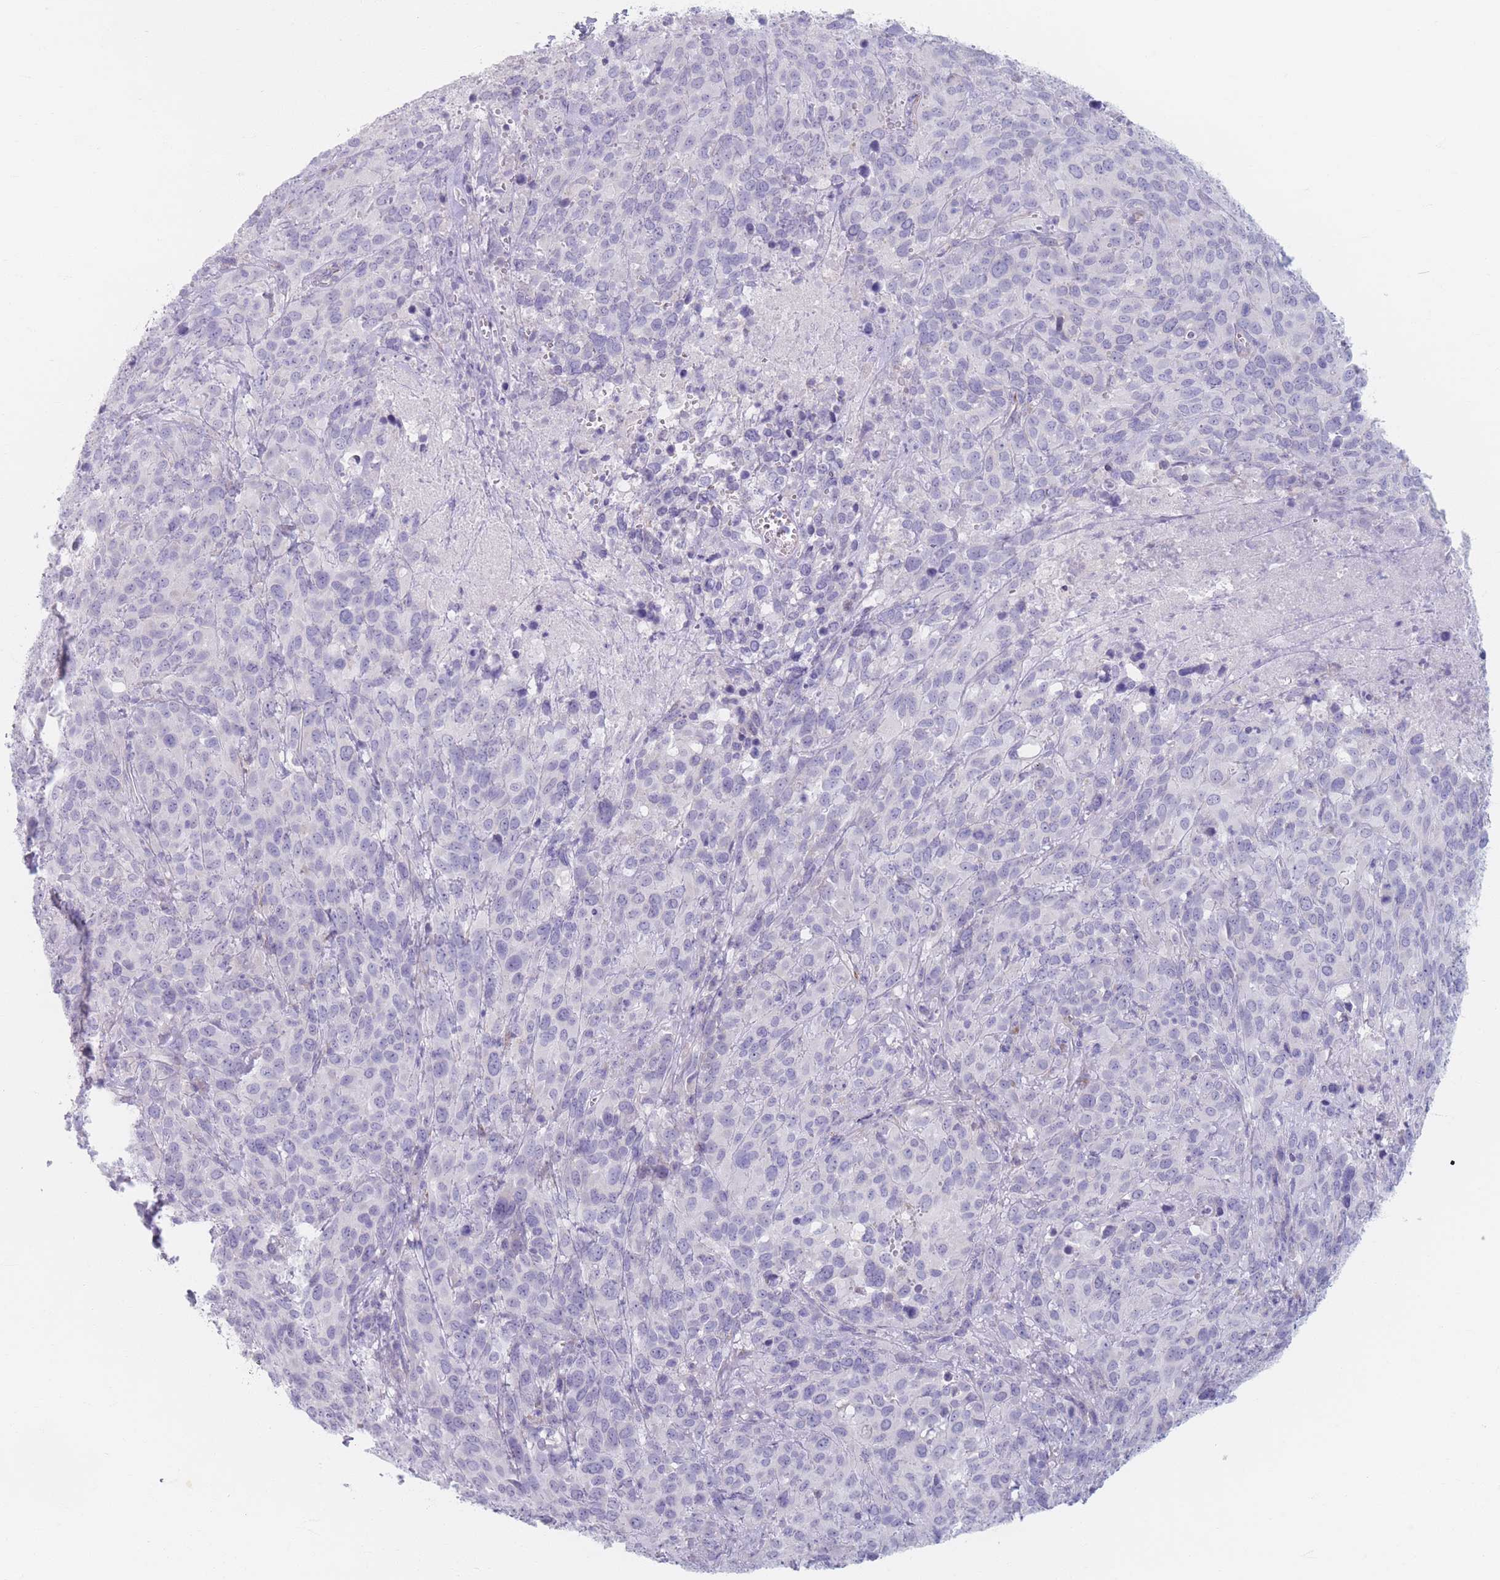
{"staining": {"intensity": "negative", "quantity": "none", "location": "none"}, "tissue": "cervical cancer", "cell_type": "Tumor cells", "image_type": "cancer", "snomed": [{"axis": "morphology", "description": "Squamous cell carcinoma, NOS"}, {"axis": "topography", "description": "Cervix"}], "caption": "Immunohistochemical staining of cervical cancer (squamous cell carcinoma) displays no significant positivity in tumor cells. (DAB (3,3'-diaminobenzidine) immunohistochemistry visualized using brightfield microscopy, high magnification).", "gene": "PIGM", "patient": {"sex": "female", "age": 51}}